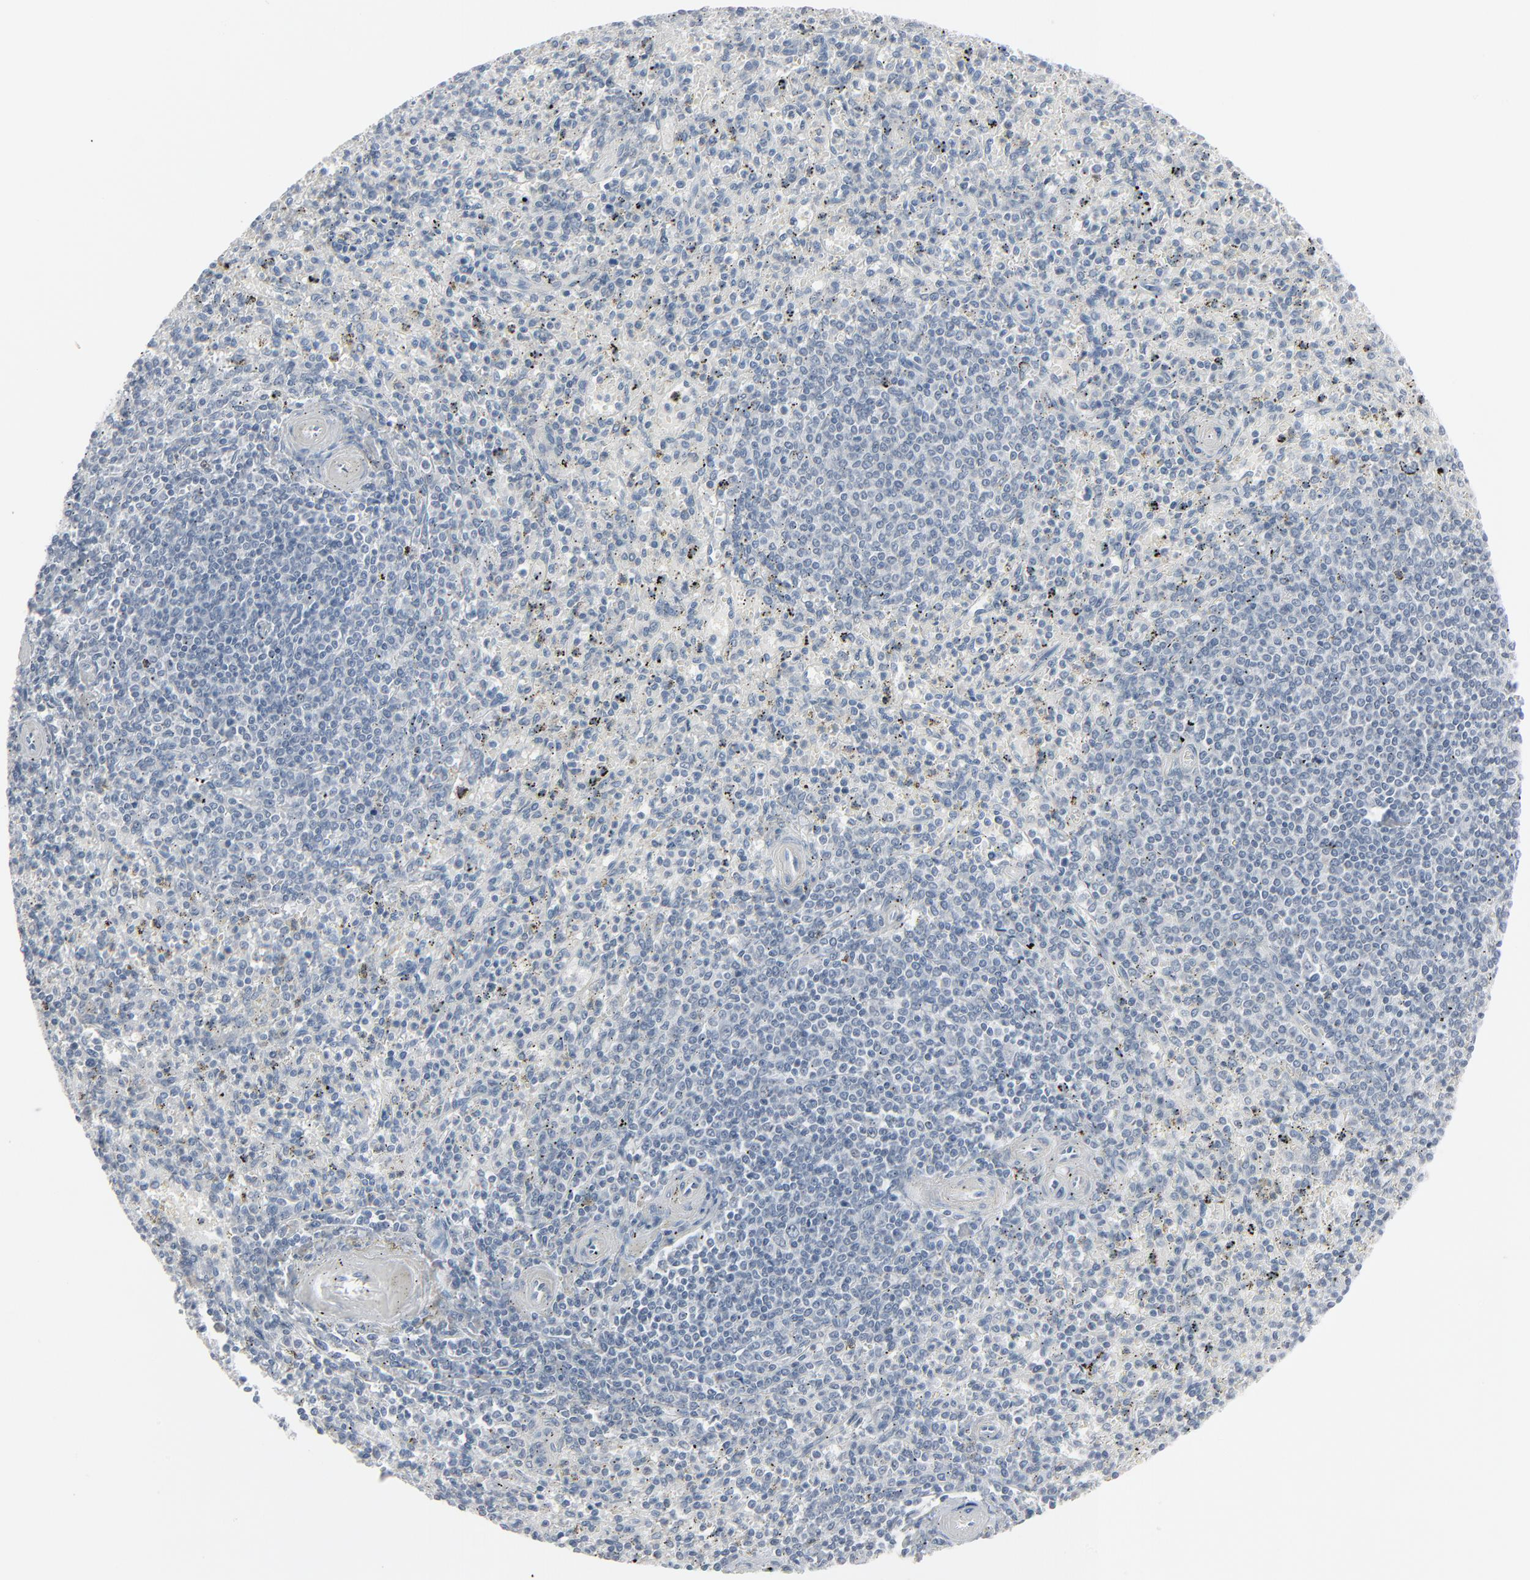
{"staining": {"intensity": "negative", "quantity": "none", "location": "none"}, "tissue": "spleen", "cell_type": "Cells in red pulp", "image_type": "normal", "snomed": [{"axis": "morphology", "description": "Normal tissue, NOS"}, {"axis": "topography", "description": "Spleen"}], "caption": "This is a histopathology image of immunohistochemistry (IHC) staining of normal spleen, which shows no positivity in cells in red pulp. The staining was performed using DAB to visualize the protein expression in brown, while the nuclei were stained in blue with hematoxylin (Magnification: 20x).", "gene": "SAGE1", "patient": {"sex": "male", "age": 72}}